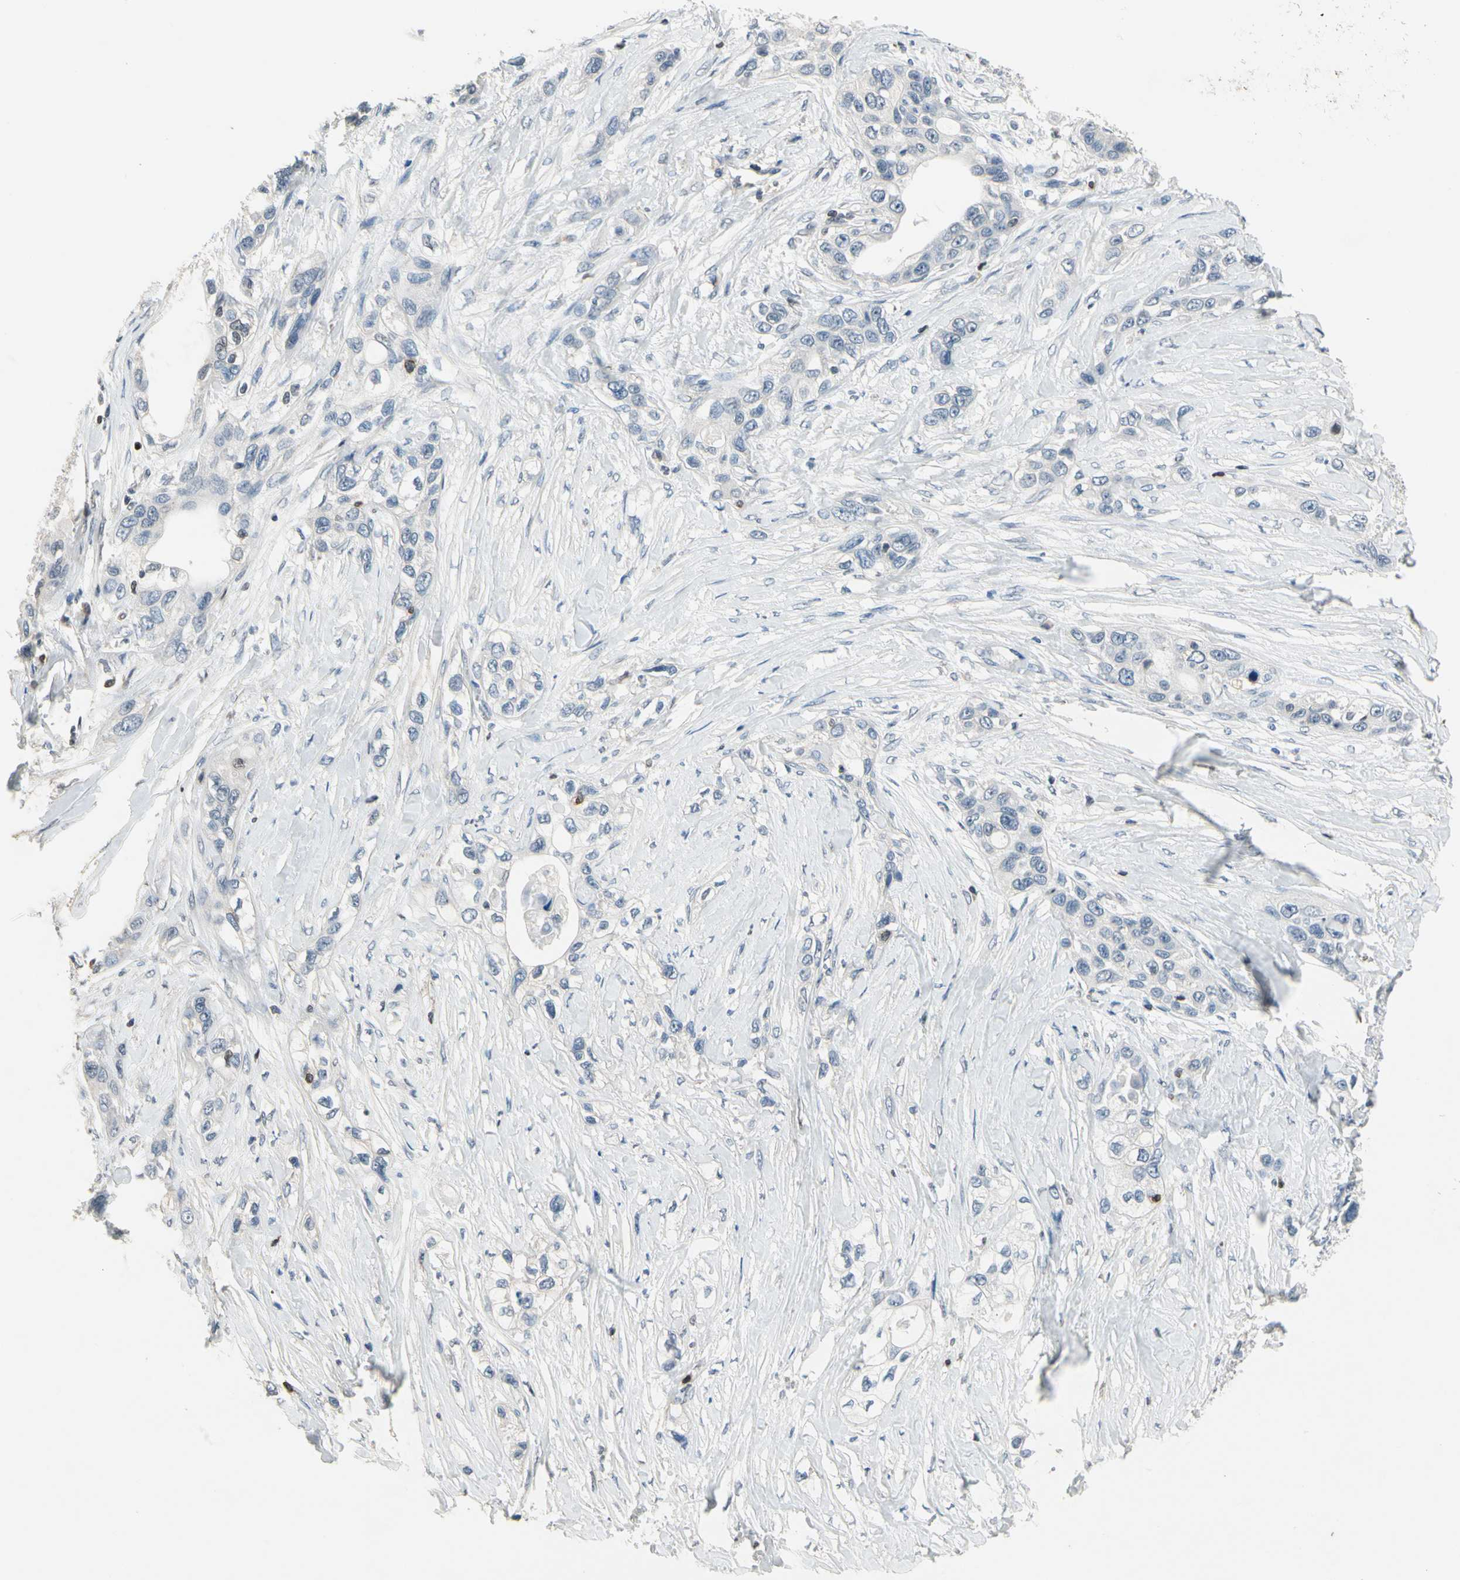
{"staining": {"intensity": "negative", "quantity": "none", "location": "none"}, "tissue": "pancreatic cancer", "cell_type": "Tumor cells", "image_type": "cancer", "snomed": [{"axis": "morphology", "description": "Adenocarcinoma, NOS"}, {"axis": "topography", "description": "Pancreas"}], "caption": "An immunohistochemistry (IHC) photomicrograph of pancreatic cancer (adenocarcinoma) is shown. There is no staining in tumor cells of pancreatic cancer (adenocarcinoma). The staining was performed using DAB (3,3'-diaminobenzidine) to visualize the protein expression in brown, while the nuclei were stained in blue with hematoxylin (Magnification: 20x).", "gene": "NFATC2", "patient": {"sex": "female", "age": 70}}